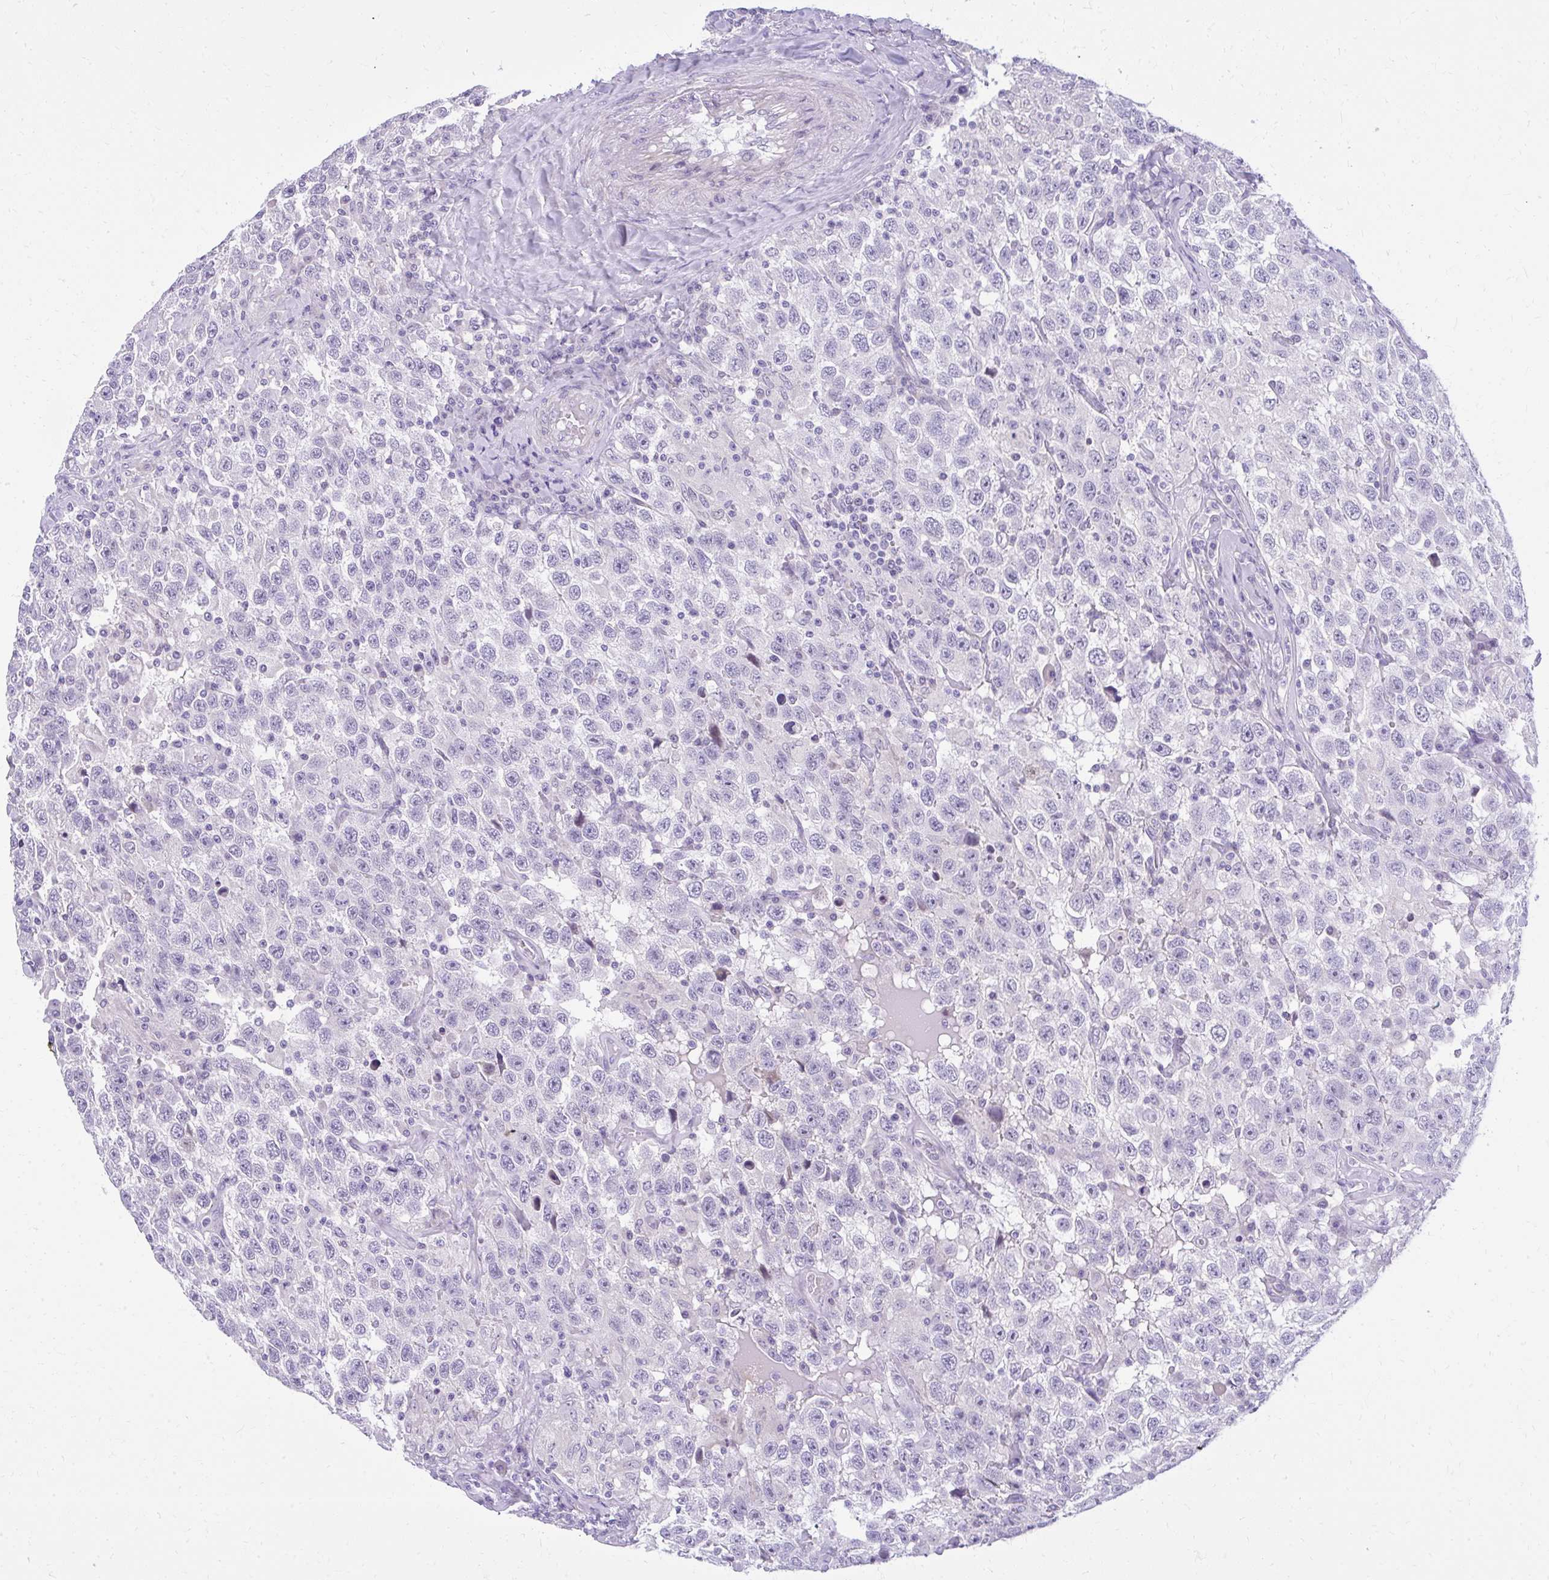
{"staining": {"intensity": "negative", "quantity": "none", "location": "none"}, "tissue": "testis cancer", "cell_type": "Tumor cells", "image_type": "cancer", "snomed": [{"axis": "morphology", "description": "Seminoma, NOS"}, {"axis": "topography", "description": "Testis"}], "caption": "Immunohistochemistry (IHC) photomicrograph of human testis seminoma stained for a protein (brown), which reveals no positivity in tumor cells.", "gene": "PRAP1", "patient": {"sex": "male", "age": 41}}